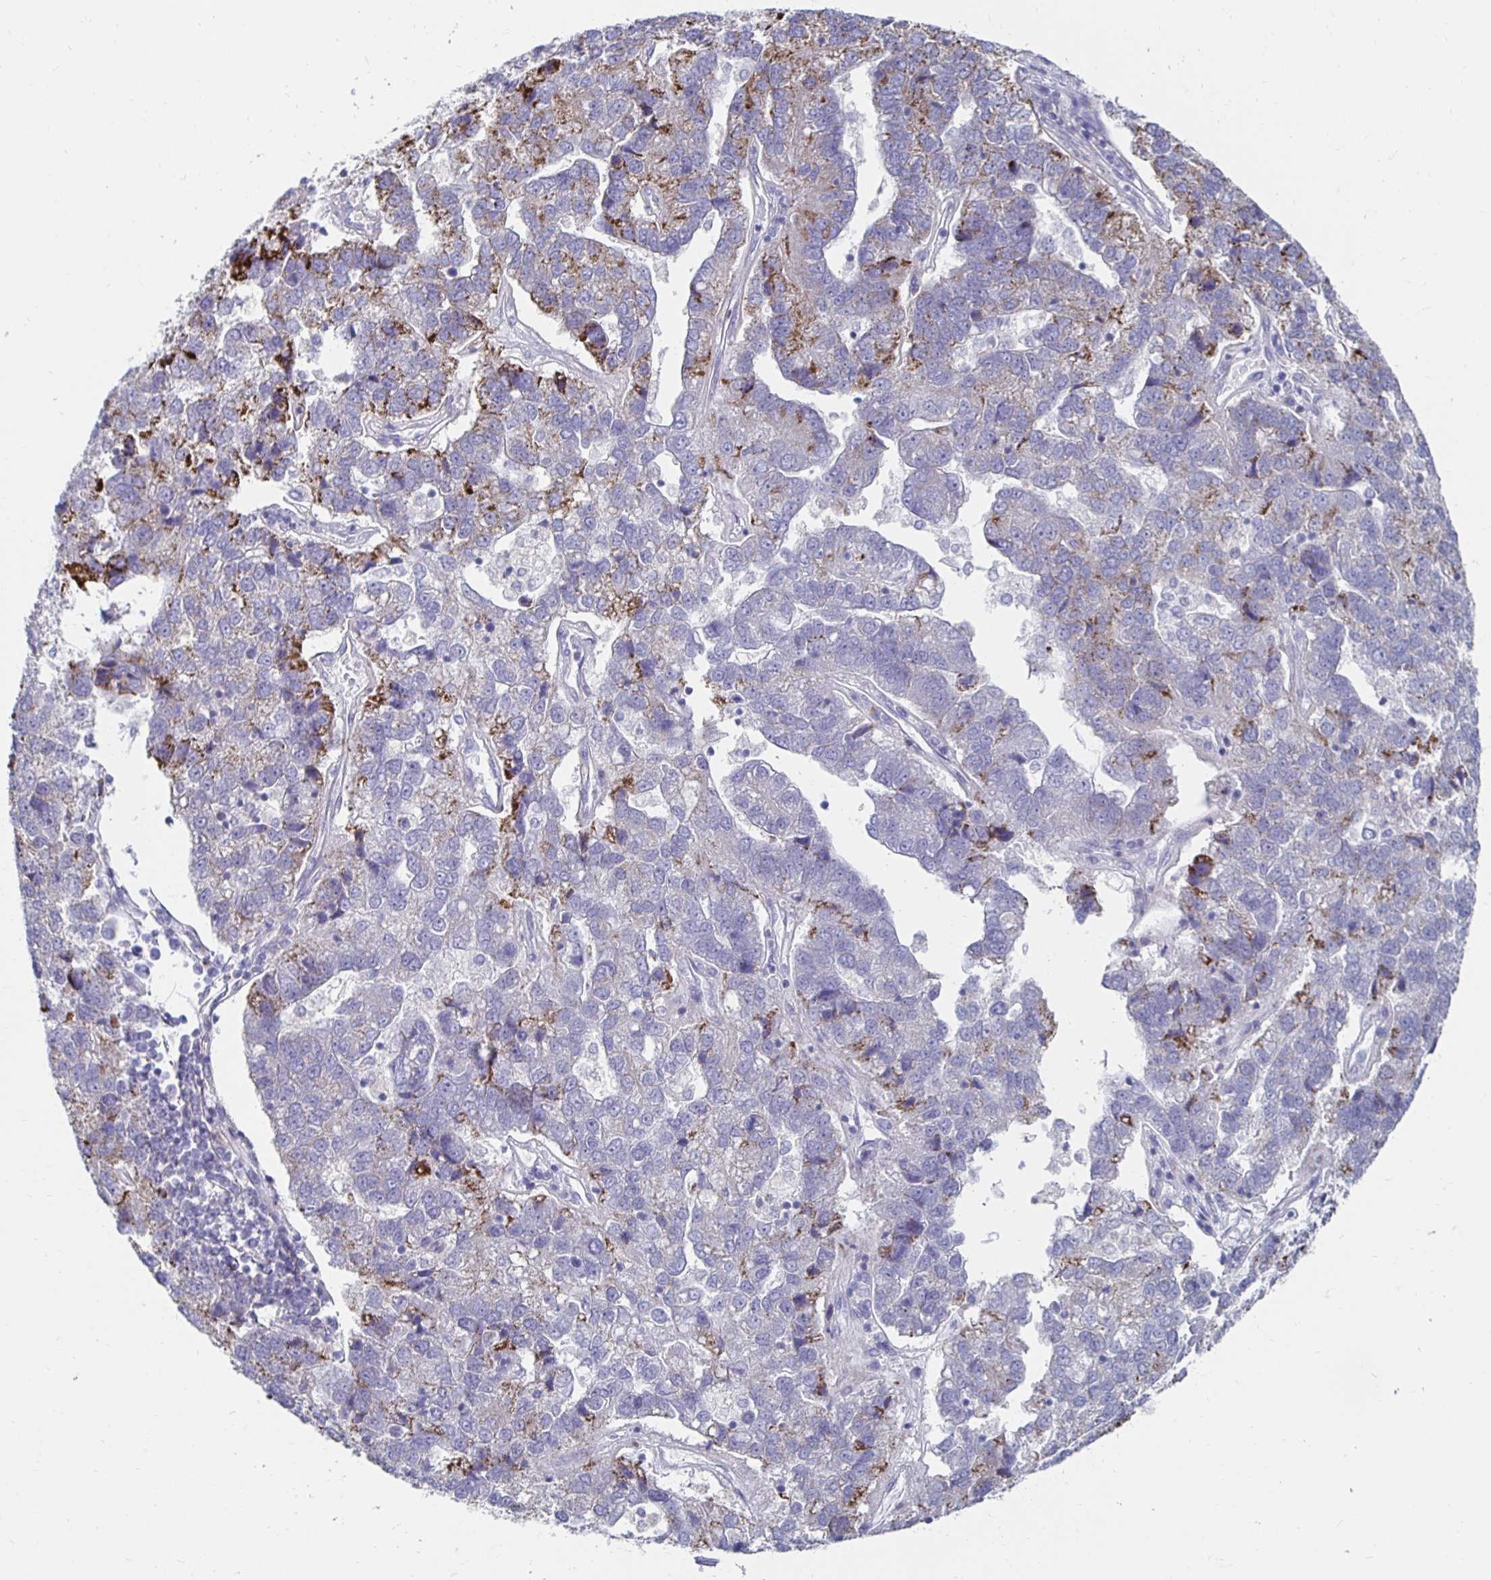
{"staining": {"intensity": "moderate", "quantity": "<25%", "location": "cytoplasmic/membranous"}, "tissue": "pancreatic cancer", "cell_type": "Tumor cells", "image_type": "cancer", "snomed": [{"axis": "morphology", "description": "Adenocarcinoma, NOS"}, {"axis": "topography", "description": "Pancreas"}], "caption": "IHC (DAB) staining of pancreatic adenocarcinoma exhibits moderate cytoplasmic/membranous protein positivity in about <25% of tumor cells.", "gene": "NOCT", "patient": {"sex": "female", "age": 61}}